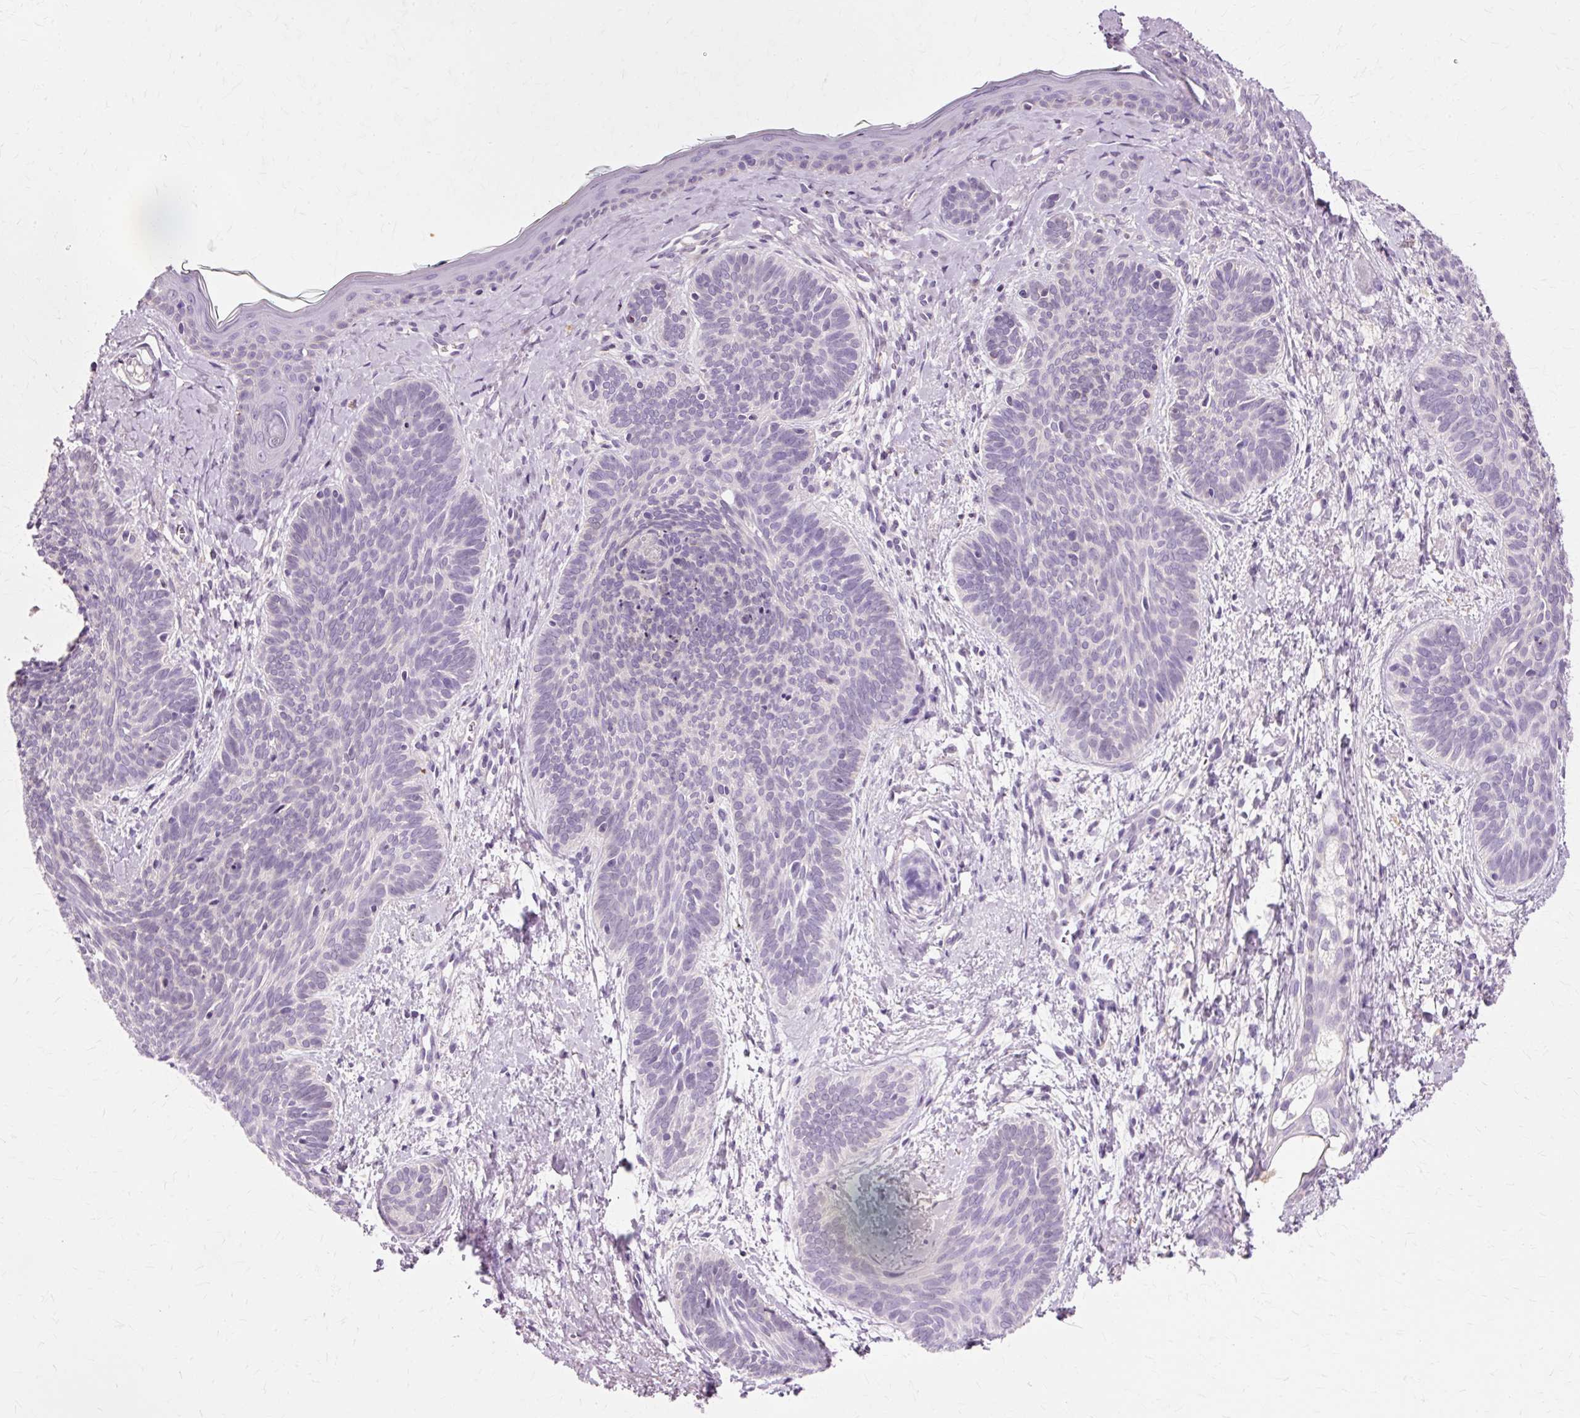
{"staining": {"intensity": "negative", "quantity": "none", "location": "none"}, "tissue": "skin cancer", "cell_type": "Tumor cells", "image_type": "cancer", "snomed": [{"axis": "morphology", "description": "Basal cell carcinoma"}, {"axis": "topography", "description": "Skin"}], "caption": "A micrograph of skin cancer (basal cell carcinoma) stained for a protein exhibits no brown staining in tumor cells.", "gene": "VN1R2", "patient": {"sex": "female", "age": 81}}